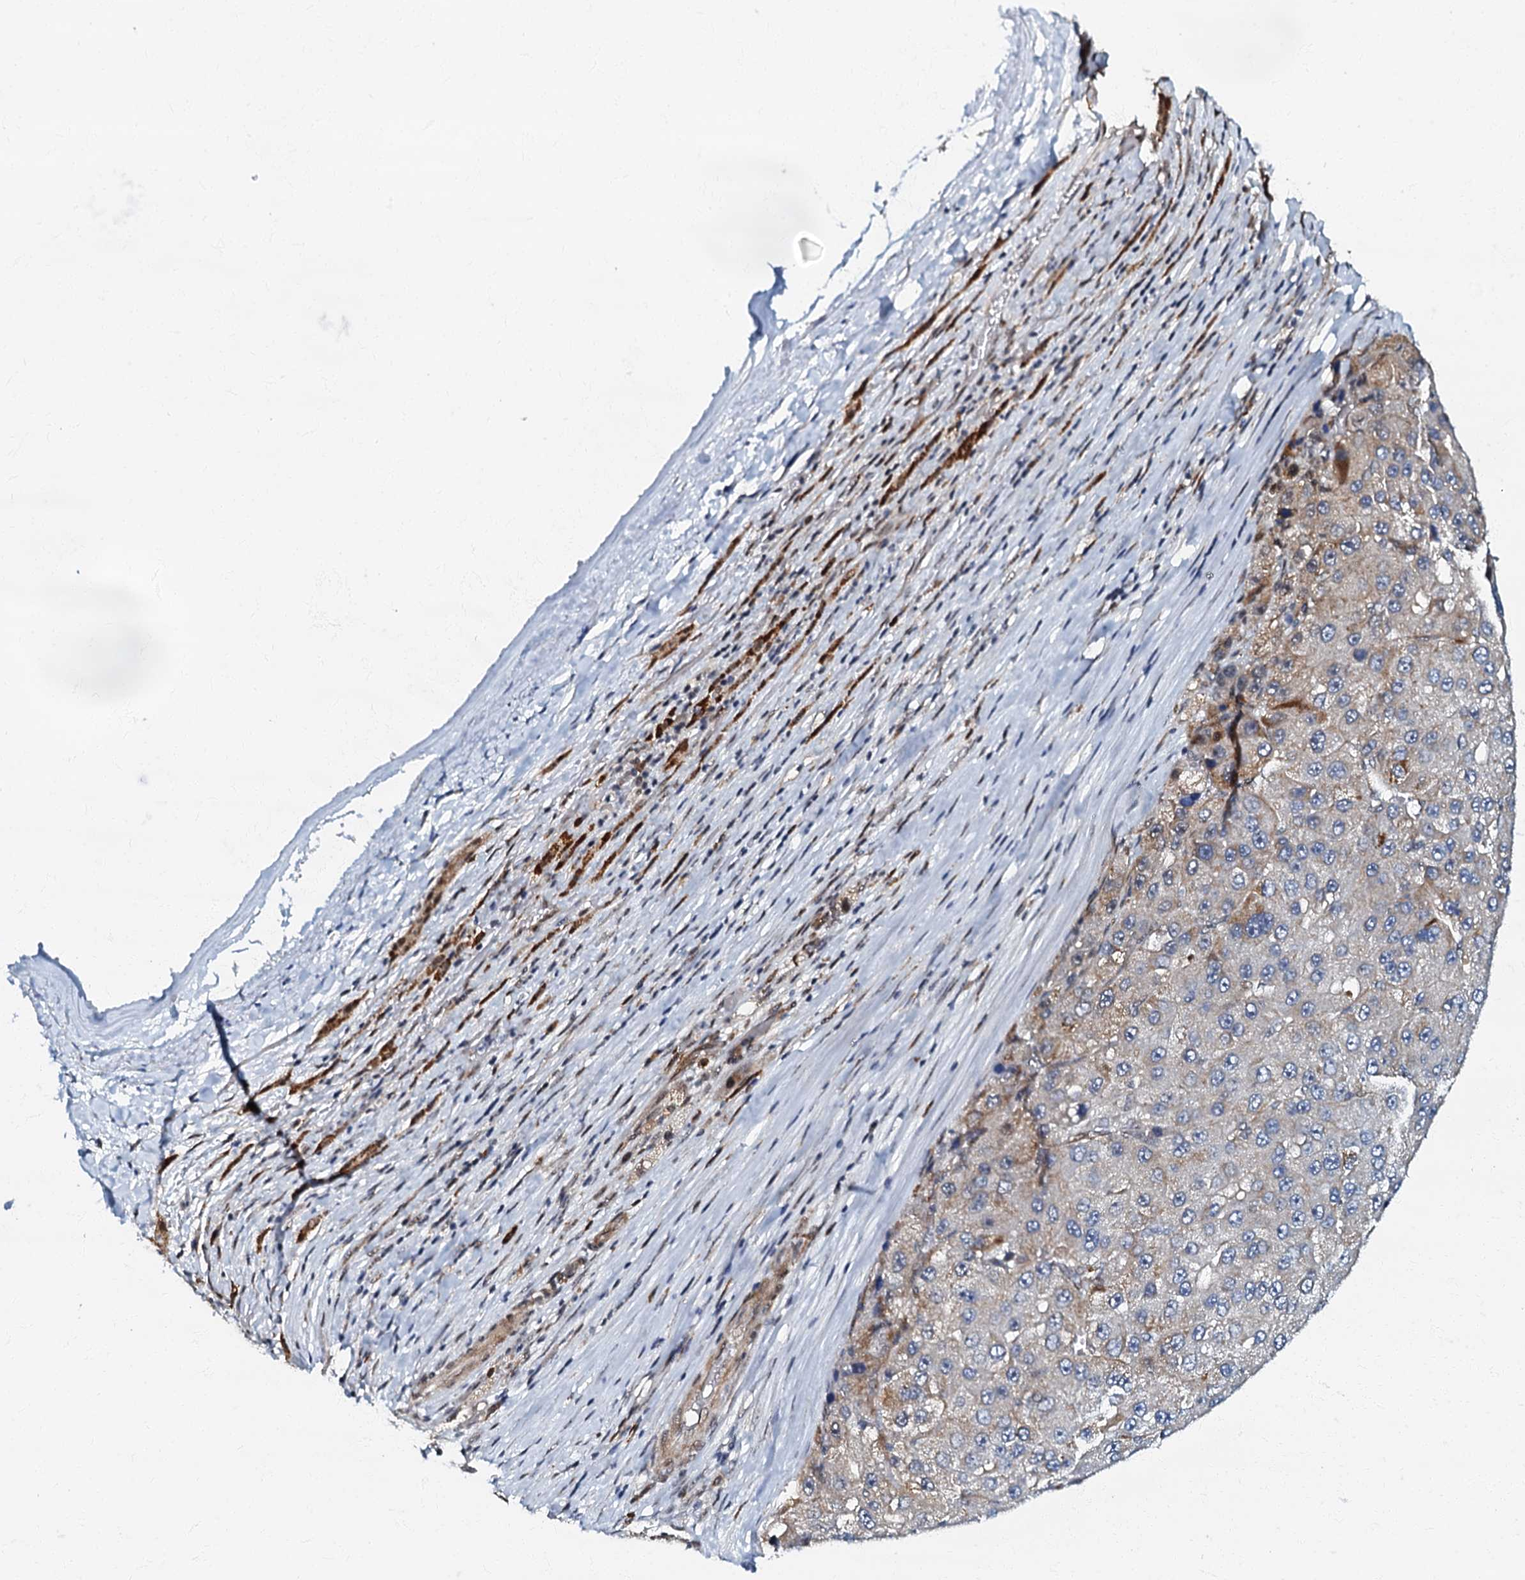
{"staining": {"intensity": "weak", "quantity": "<25%", "location": "cytoplasmic/membranous"}, "tissue": "liver cancer", "cell_type": "Tumor cells", "image_type": "cancer", "snomed": [{"axis": "morphology", "description": "Carcinoma, Hepatocellular, NOS"}, {"axis": "topography", "description": "Liver"}], "caption": "Hepatocellular carcinoma (liver) was stained to show a protein in brown. There is no significant expression in tumor cells.", "gene": "OLAH", "patient": {"sex": "female", "age": 73}}